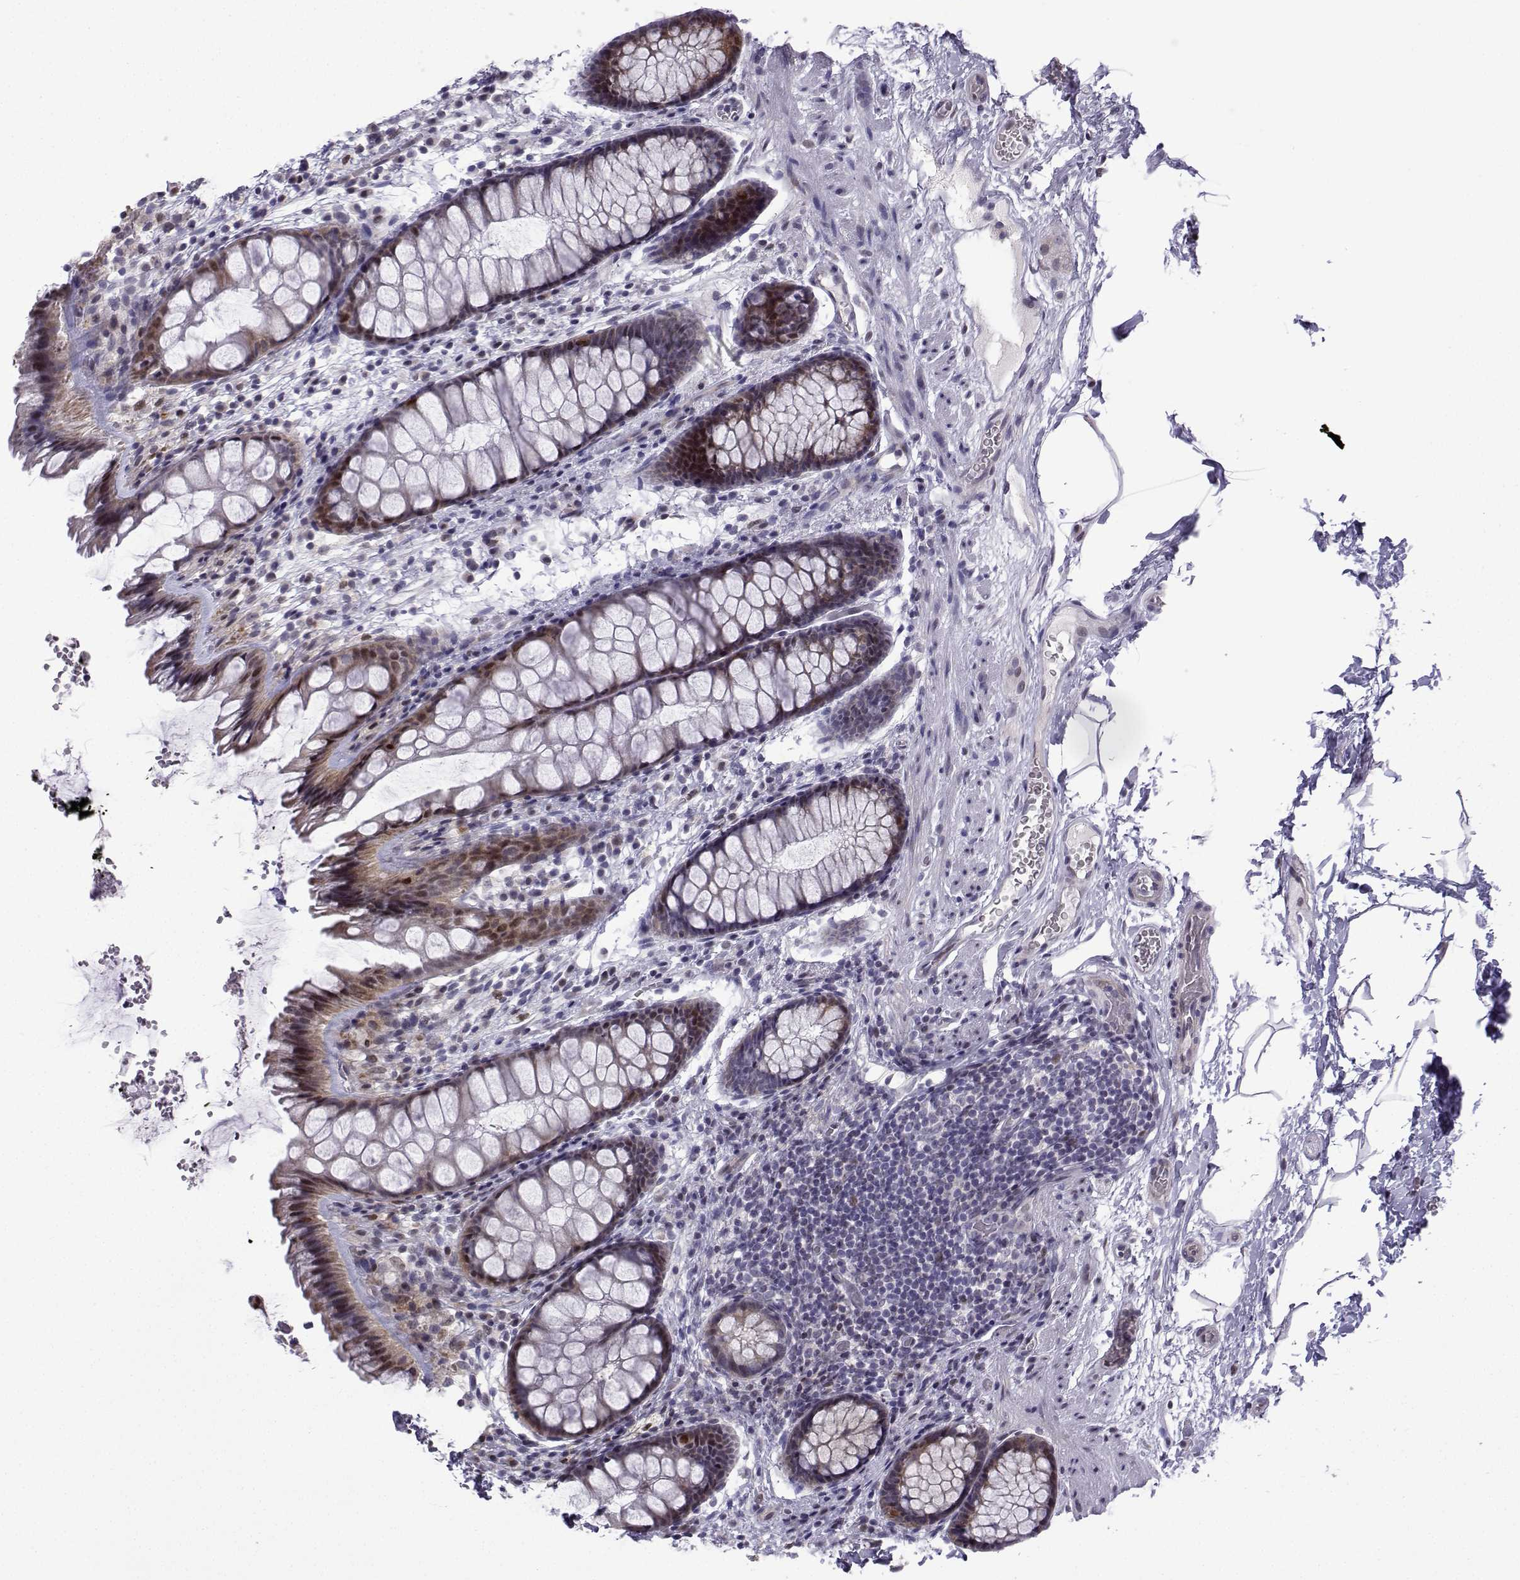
{"staining": {"intensity": "weak", "quantity": "25%-75%", "location": "cytoplasmic/membranous"}, "tissue": "rectum", "cell_type": "Glandular cells", "image_type": "normal", "snomed": [{"axis": "morphology", "description": "Normal tissue, NOS"}, {"axis": "topography", "description": "Rectum"}], "caption": "An image of rectum stained for a protein reveals weak cytoplasmic/membranous brown staining in glandular cells.", "gene": "CFAP70", "patient": {"sex": "female", "age": 62}}